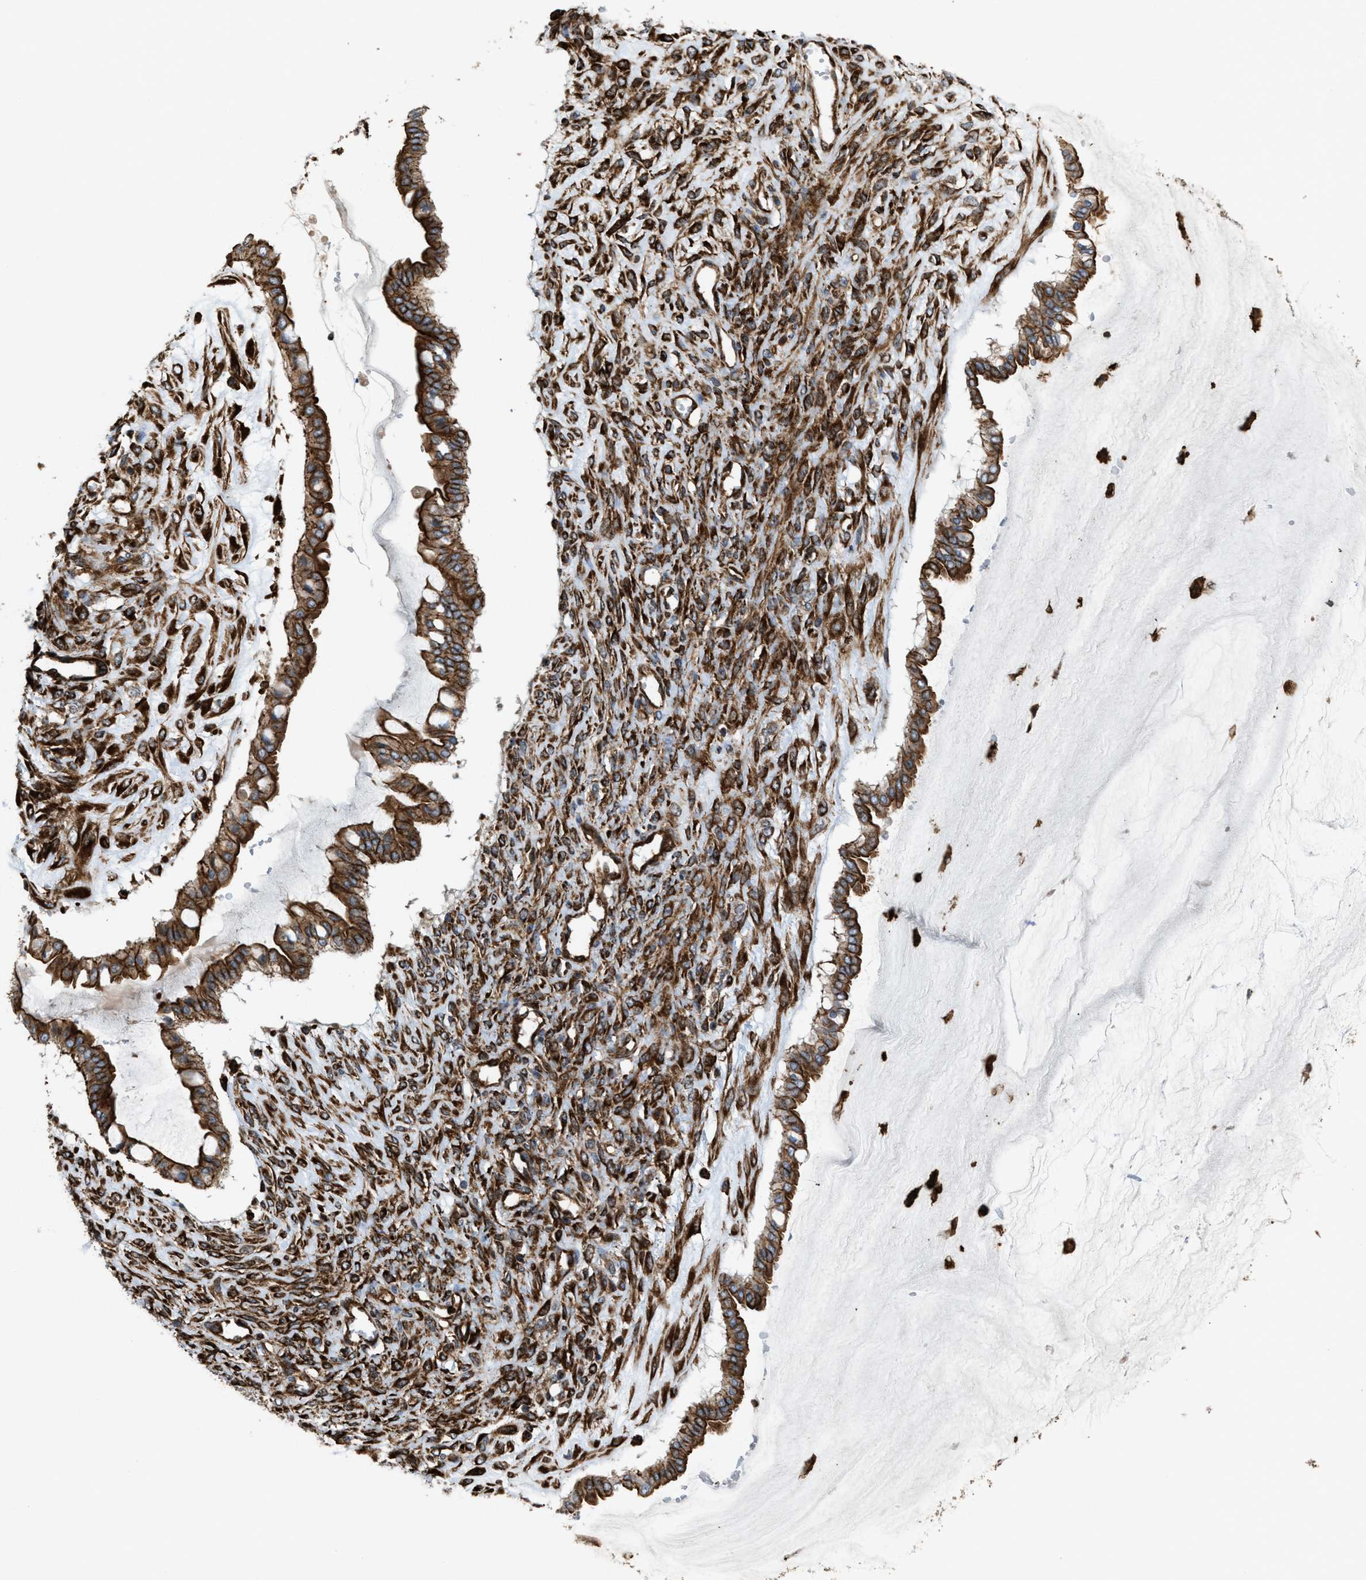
{"staining": {"intensity": "strong", "quantity": ">75%", "location": "cytoplasmic/membranous"}, "tissue": "ovarian cancer", "cell_type": "Tumor cells", "image_type": "cancer", "snomed": [{"axis": "morphology", "description": "Cystadenocarcinoma, mucinous, NOS"}, {"axis": "topography", "description": "Ovary"}], "caption": "This image displays IHC staining of human ovarian mucinous cystadenocarcinoma, with high strong cytoplasmic/membranous positivity in approximately >75% of tumor cells.", "gene": "EGLN1", "patient": {"sex": "female", "age": 73}}